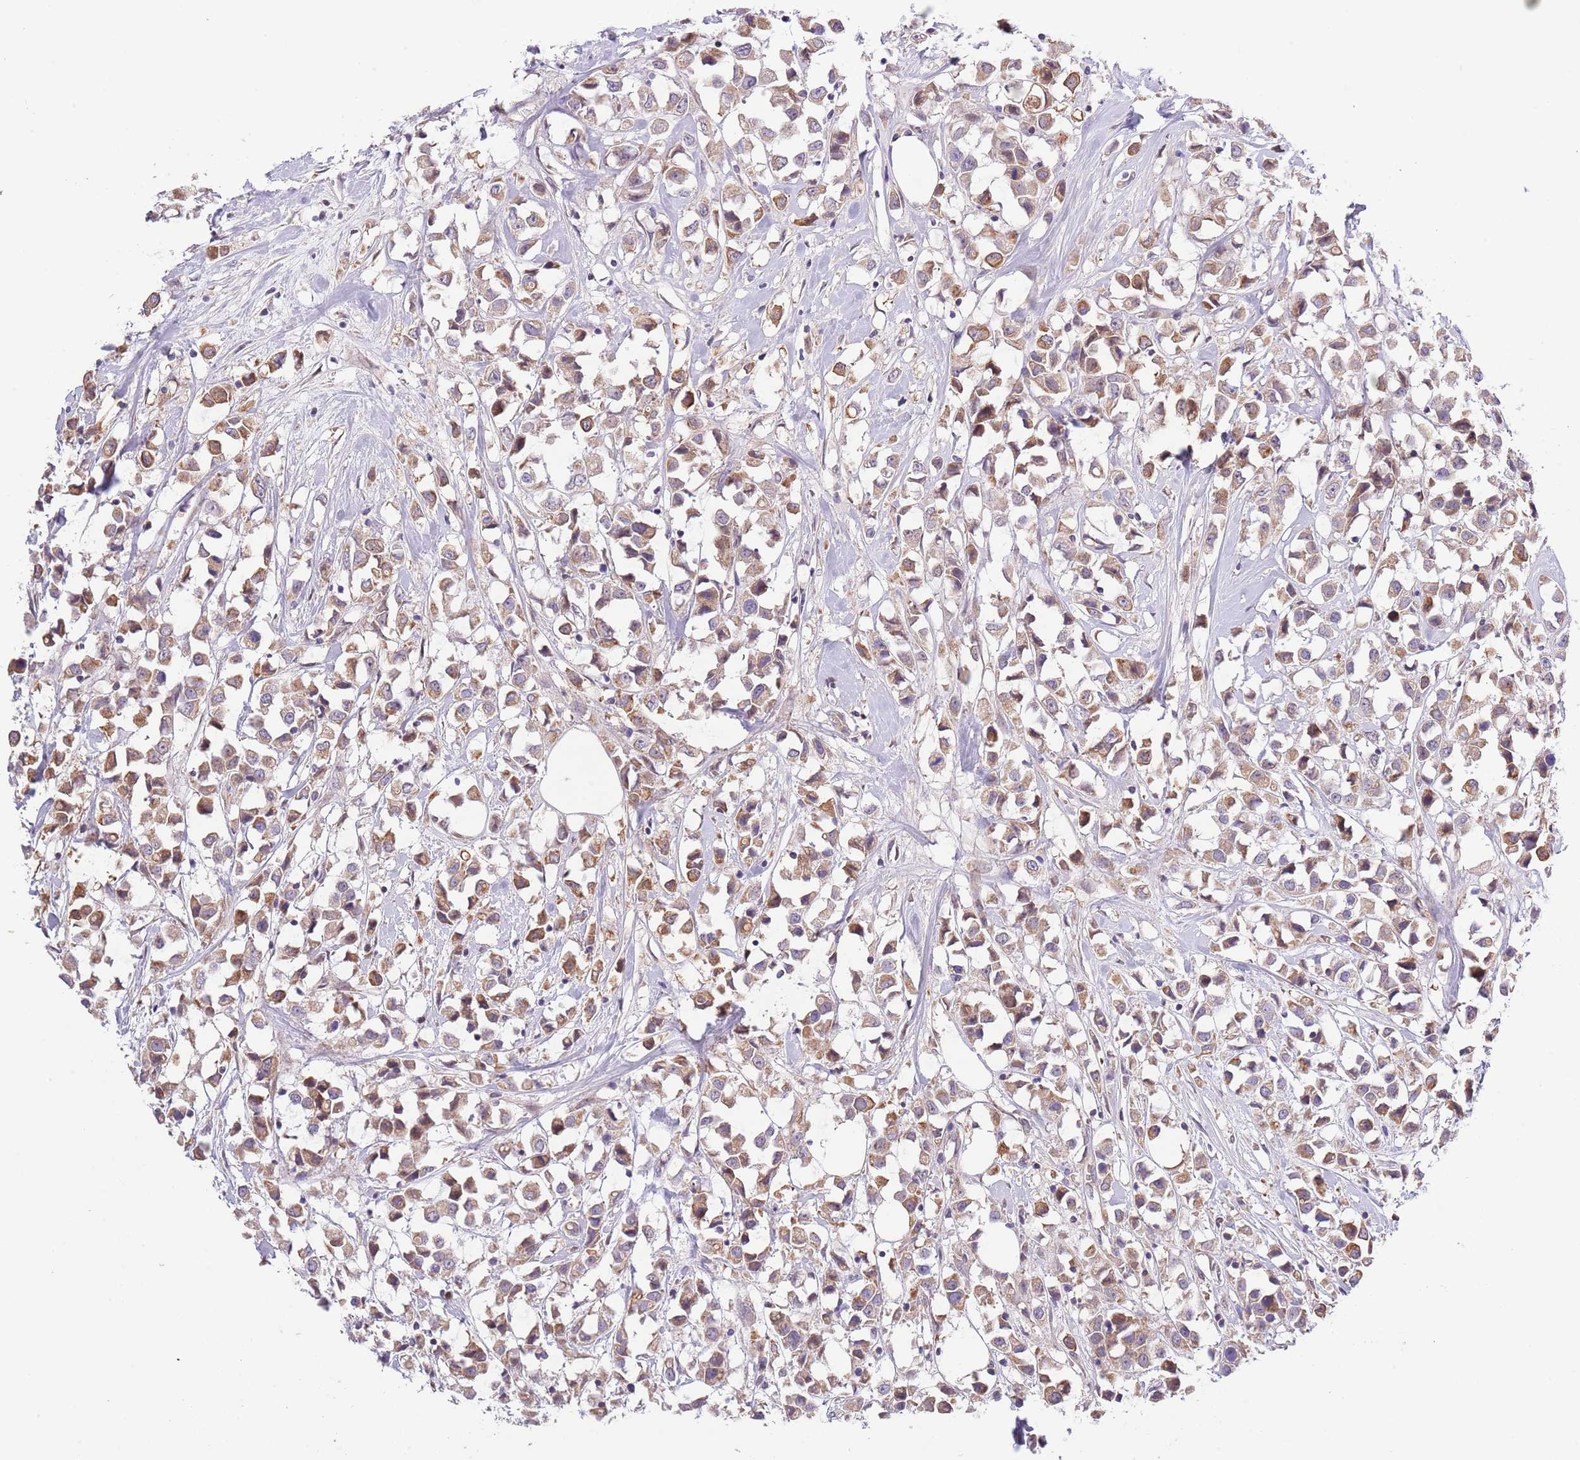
{"staining": {"intensity": "moderate", "quantity": ">75%", "location": "cytoplasmic/membranous"}, "tissue": "breast cancer", "cell_type": "Tumor cells", "image_type": "cancer", "snomed": [{"axis": "morphology", "description": "Duct carcinoma"}, {"axis": "topography", "description": "Breast"}], "caption": "Immunohistochemical staining of breast cancer displays medium levels of moderate cytoplasmic/membranous protein staining in about >75% of tumor cells.", "gene": "LIPJ", "patient": {"sex": "female", "age": 61}}